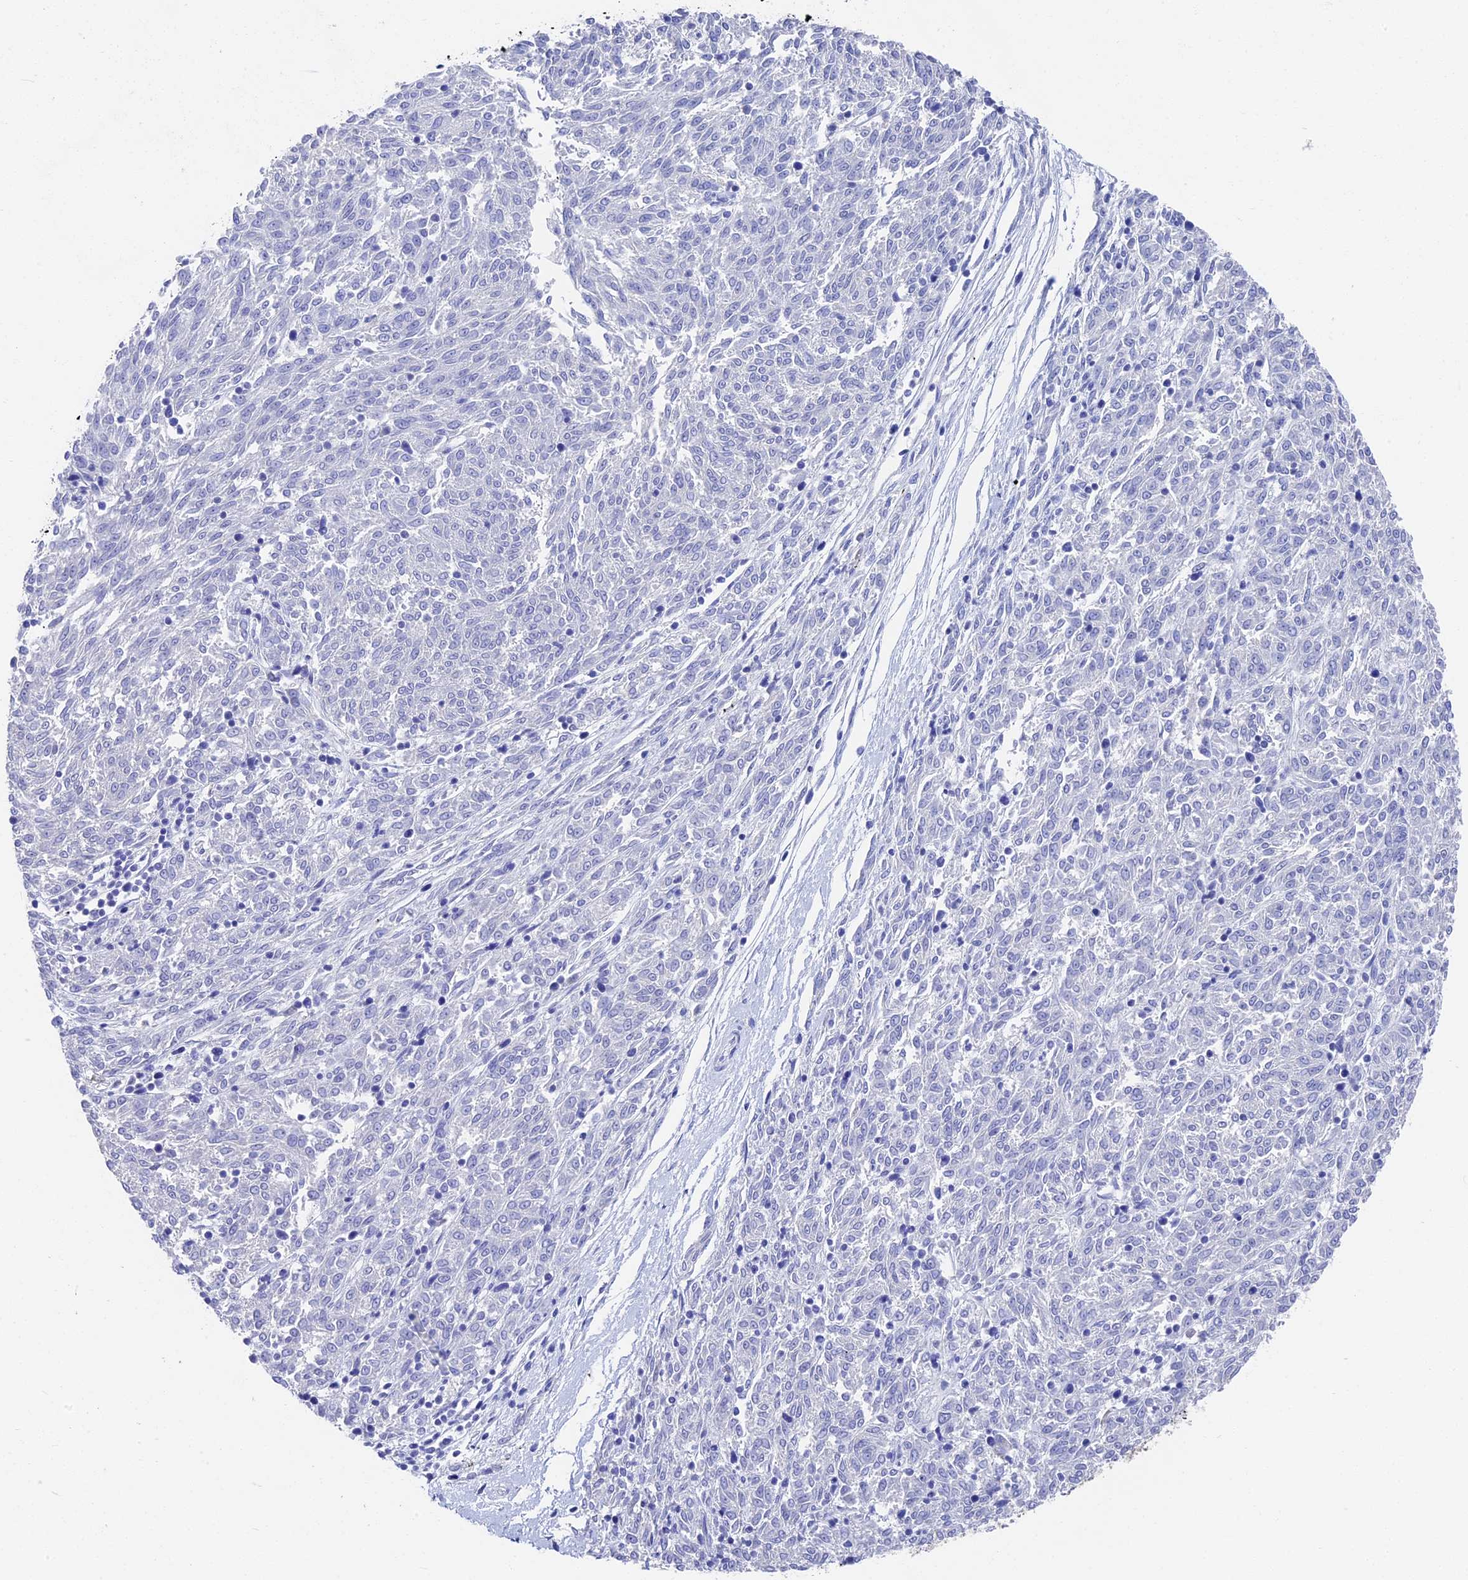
{"staining": {"intensity": "negative", "quantity": "none", "location": "none"}, "tissue": "melanoma", "cell_type": "Tumor cells", "image_type": "cancer", "snomed": [{"axis": "morphology", "description": "Malignant melanoma, NOS"}, {"axis": "topography", "description": "Skin"}], "caption": "Tumor cells are negative for protein expression in human melanoma. (Immunohistochemistry, brightfield microscopy, high magnification).", "gene": "VPS33B", "patient": {"sex": "female", "age": 72}}